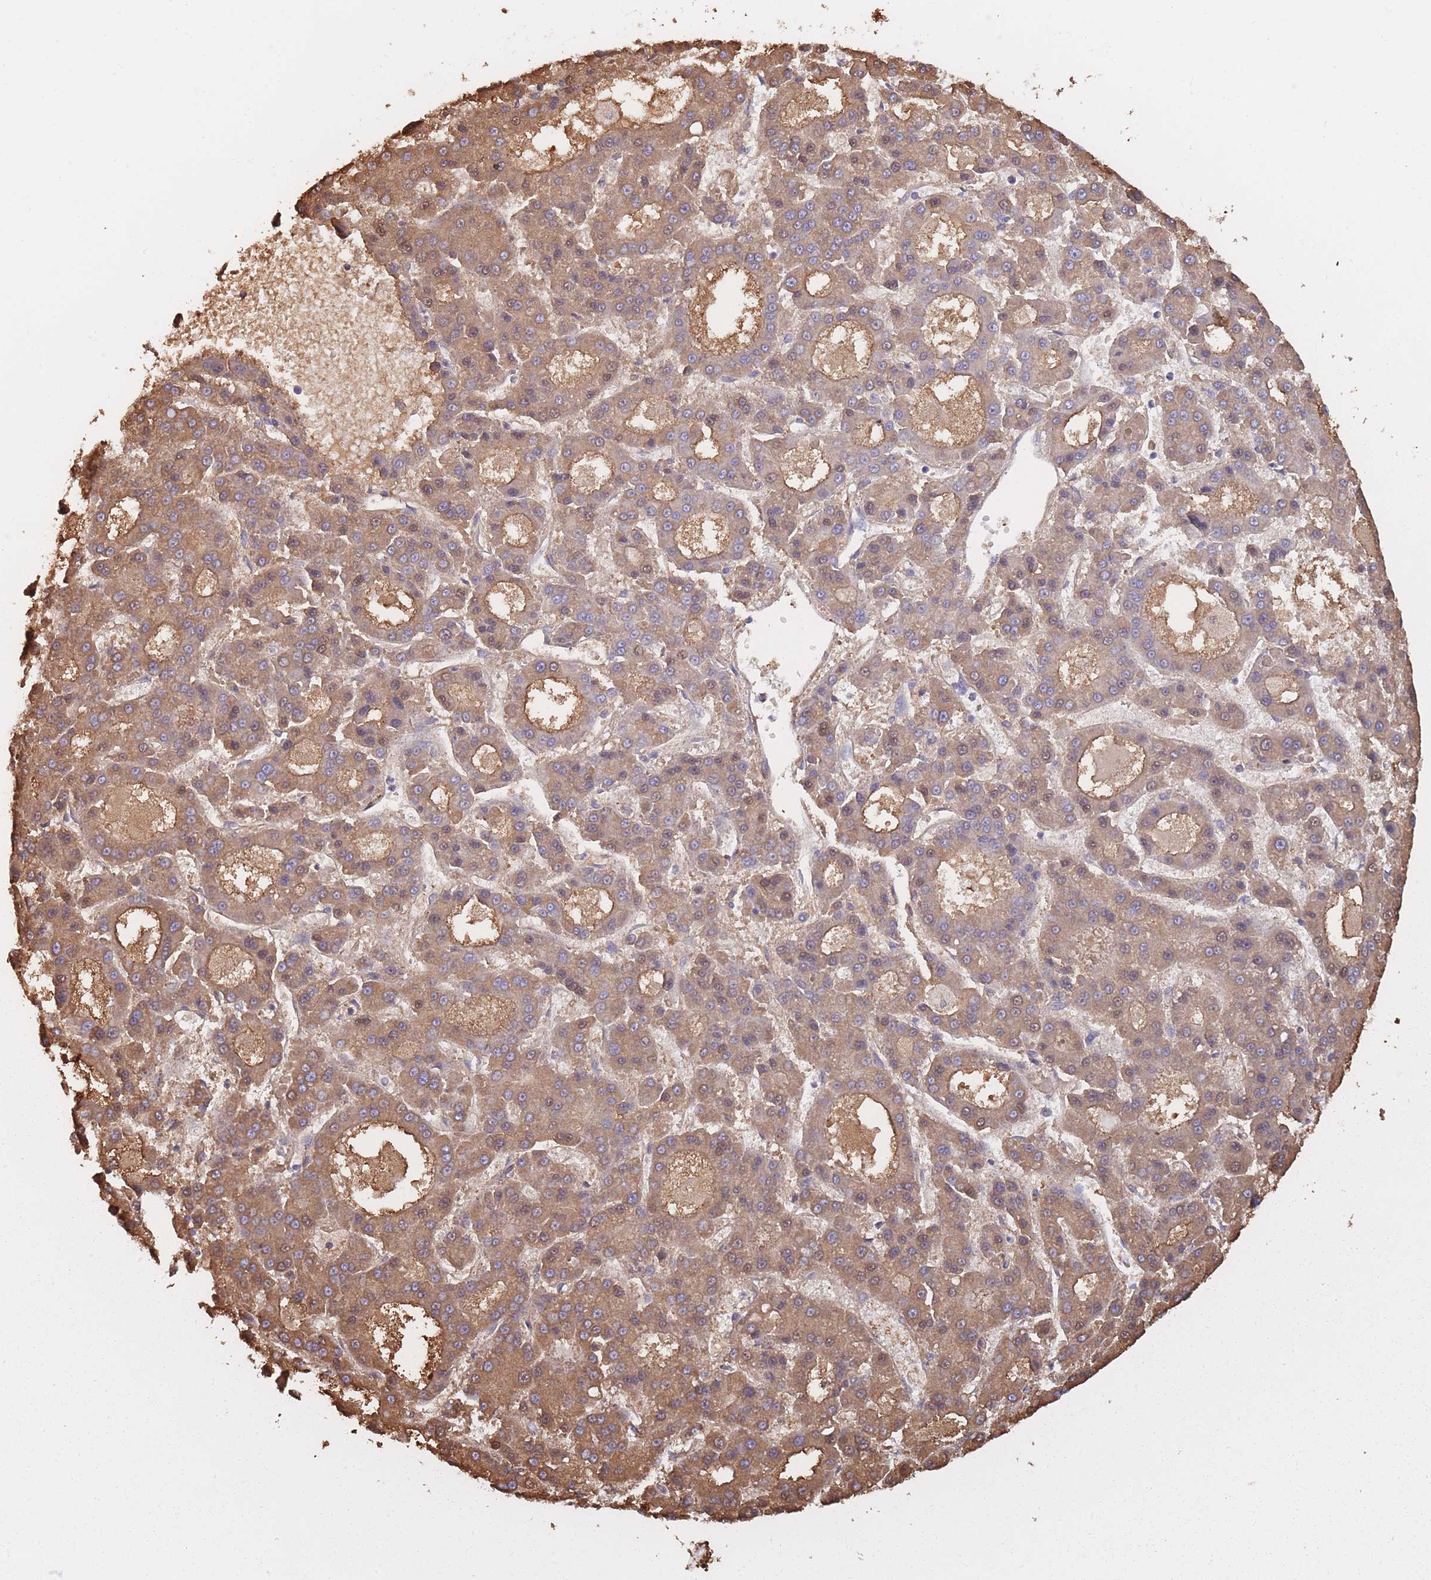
{"staining": {"intensity": "weak", "quantity": "25%-75%", "location": "cytoplasmic/membranous"}, "tissue": "liver cancer", "cell_type": "Tumor cells", "image_type": "cancer", "snomed": [{"axis": "morphology", "description": "Carcinoma, Hepatocellular, NOS"}, {"axis": "topography", "description": "Liver"}], "caption": "Immunohistochemistry (DAB (3,3'-diaminobenzidine)) staining of liver cancer demonstrates weak cytoplasmic/membranous protein expression in about 25%-75% of tumor cells.", "gene": "KAT2A", "patient": {"sex": "male", "age": 70}}